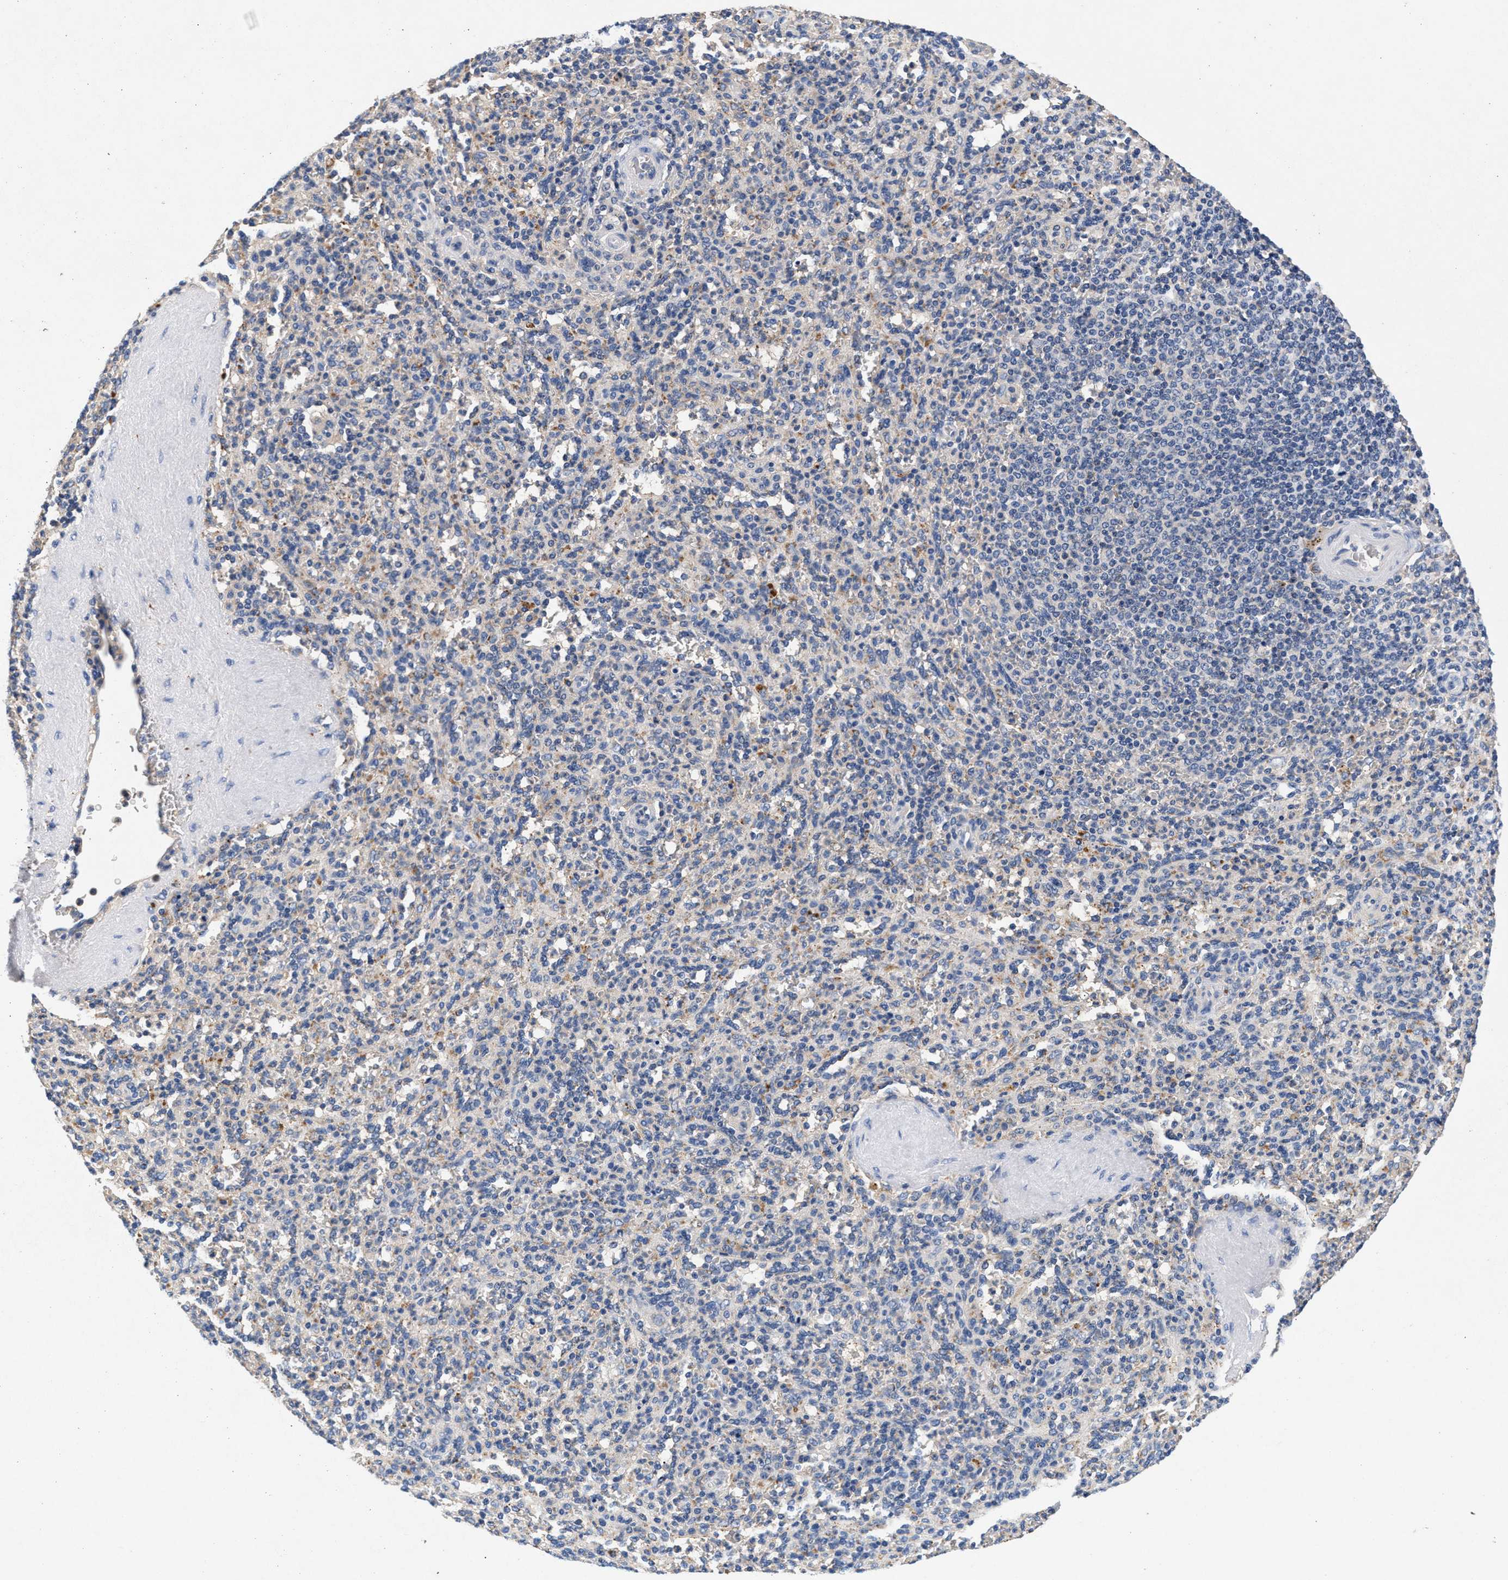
{"staining": {"intensity": "negative", "quantity": "none", "location": "none"}, "tissue": "spleen", "cell_type": "Cells in red pulp", "image_type": "normal", "snomed": [{"axis": "morphology", "description": "Normal tissue, NOS"}, {"axis": "topography", "description": "Spleen"}], "caption": "This is an immunohistochemistry micrograph of unremarkable human spleen. There is no staining in cells in red pulp.", "gene": "GNAI3", "patient": {"sex": "male", "age": 36}}